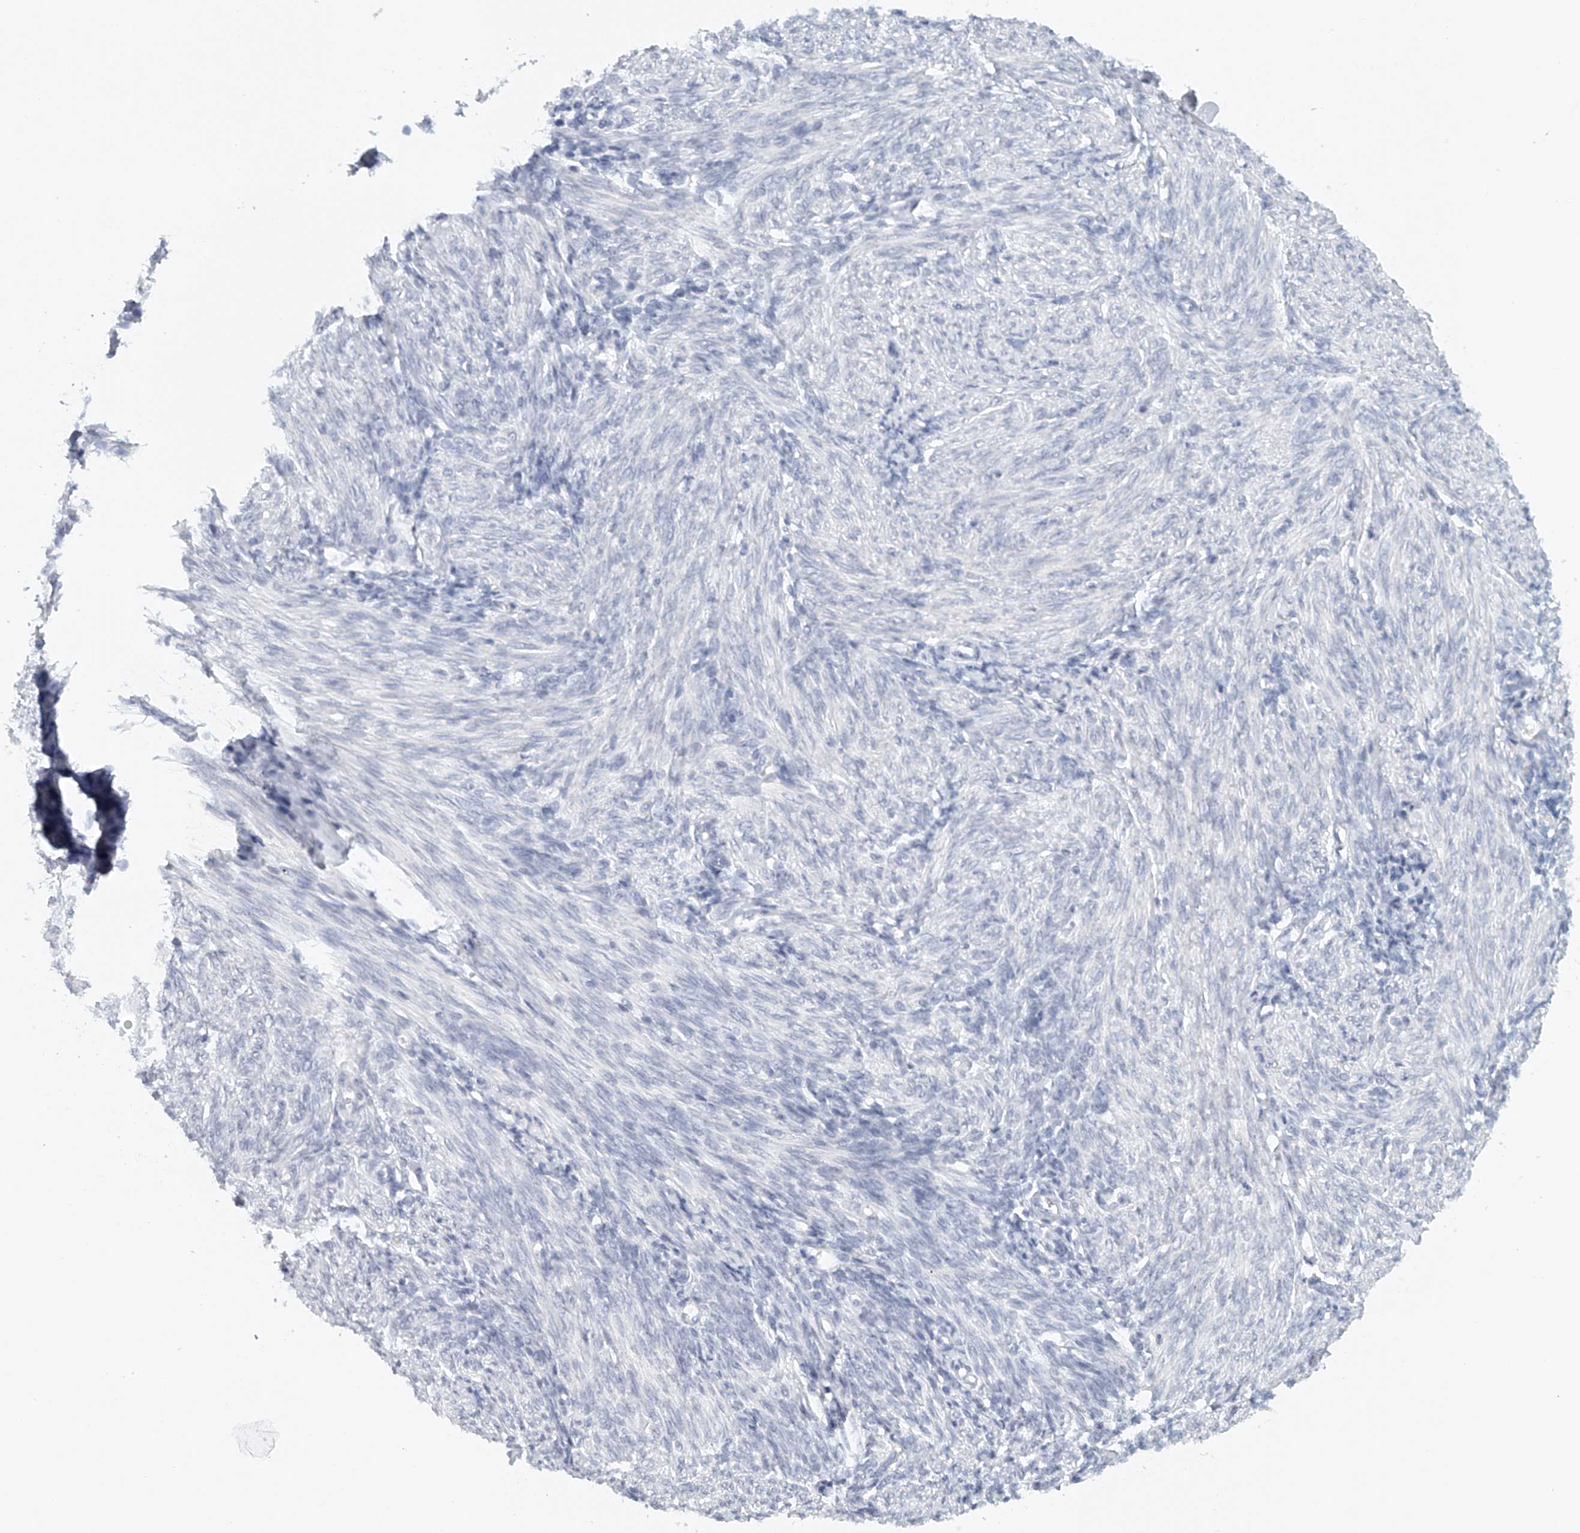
{"staining": {"intensity": "negative", "quantity": "none", "location": "none"}, "tissue": "endometrium", "cell_type": "Cells in endometrial stroma", "image_type": "normal", "snomed": [{"axis": "morphology", "description": "Normal tissue, NOS"}, {"axis": "topography", "description": "Endometrium"}], "caption": "The micrograph displays no significant positivity in cells in endometrial stroma of endometrium.", "gene": "FAT2", "patient": {"sex": "female", "age": 77}}